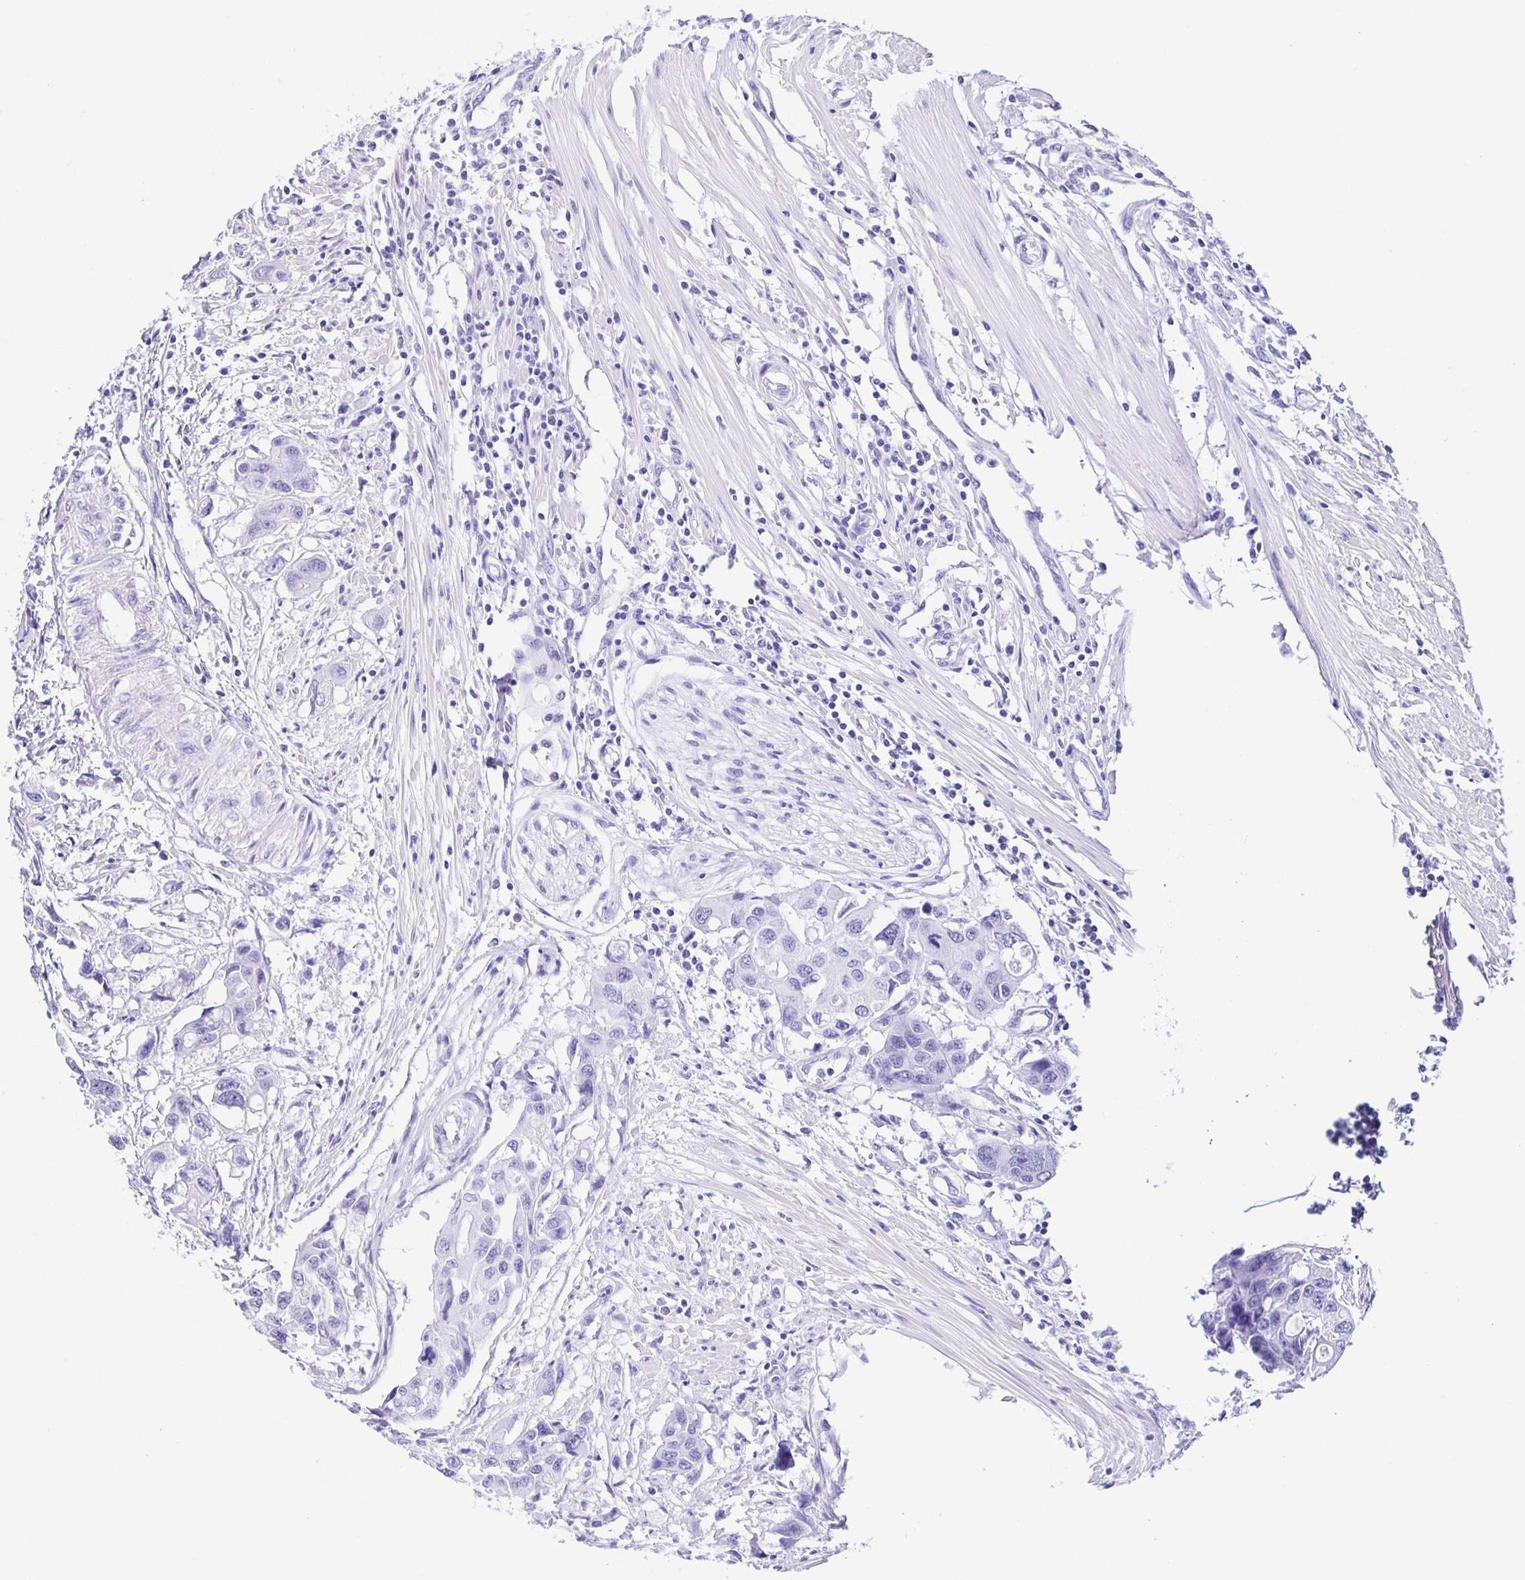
{"staining": {"intensity": "negative", "quantity": "none", "location": "none"}, "tissue": "colorectal cancer", "cell_type": "Tumor cells", "image_type": "cancer", "snomed": [{"axis": "morphology", "description": "Adenocarcinoma, NOS"}, {"axis": "topography", "description": "Colon"}], "caption": "This image is of adenocarcinoma (colorectal) stained with immunohistochemistry (IHC) to label a protein in brown with the nuclei are counter-stained blue. There is no positivity in tumor cells.", "gene": "PRAMEF19", "patient": {"sex": "male", "age": 77}}